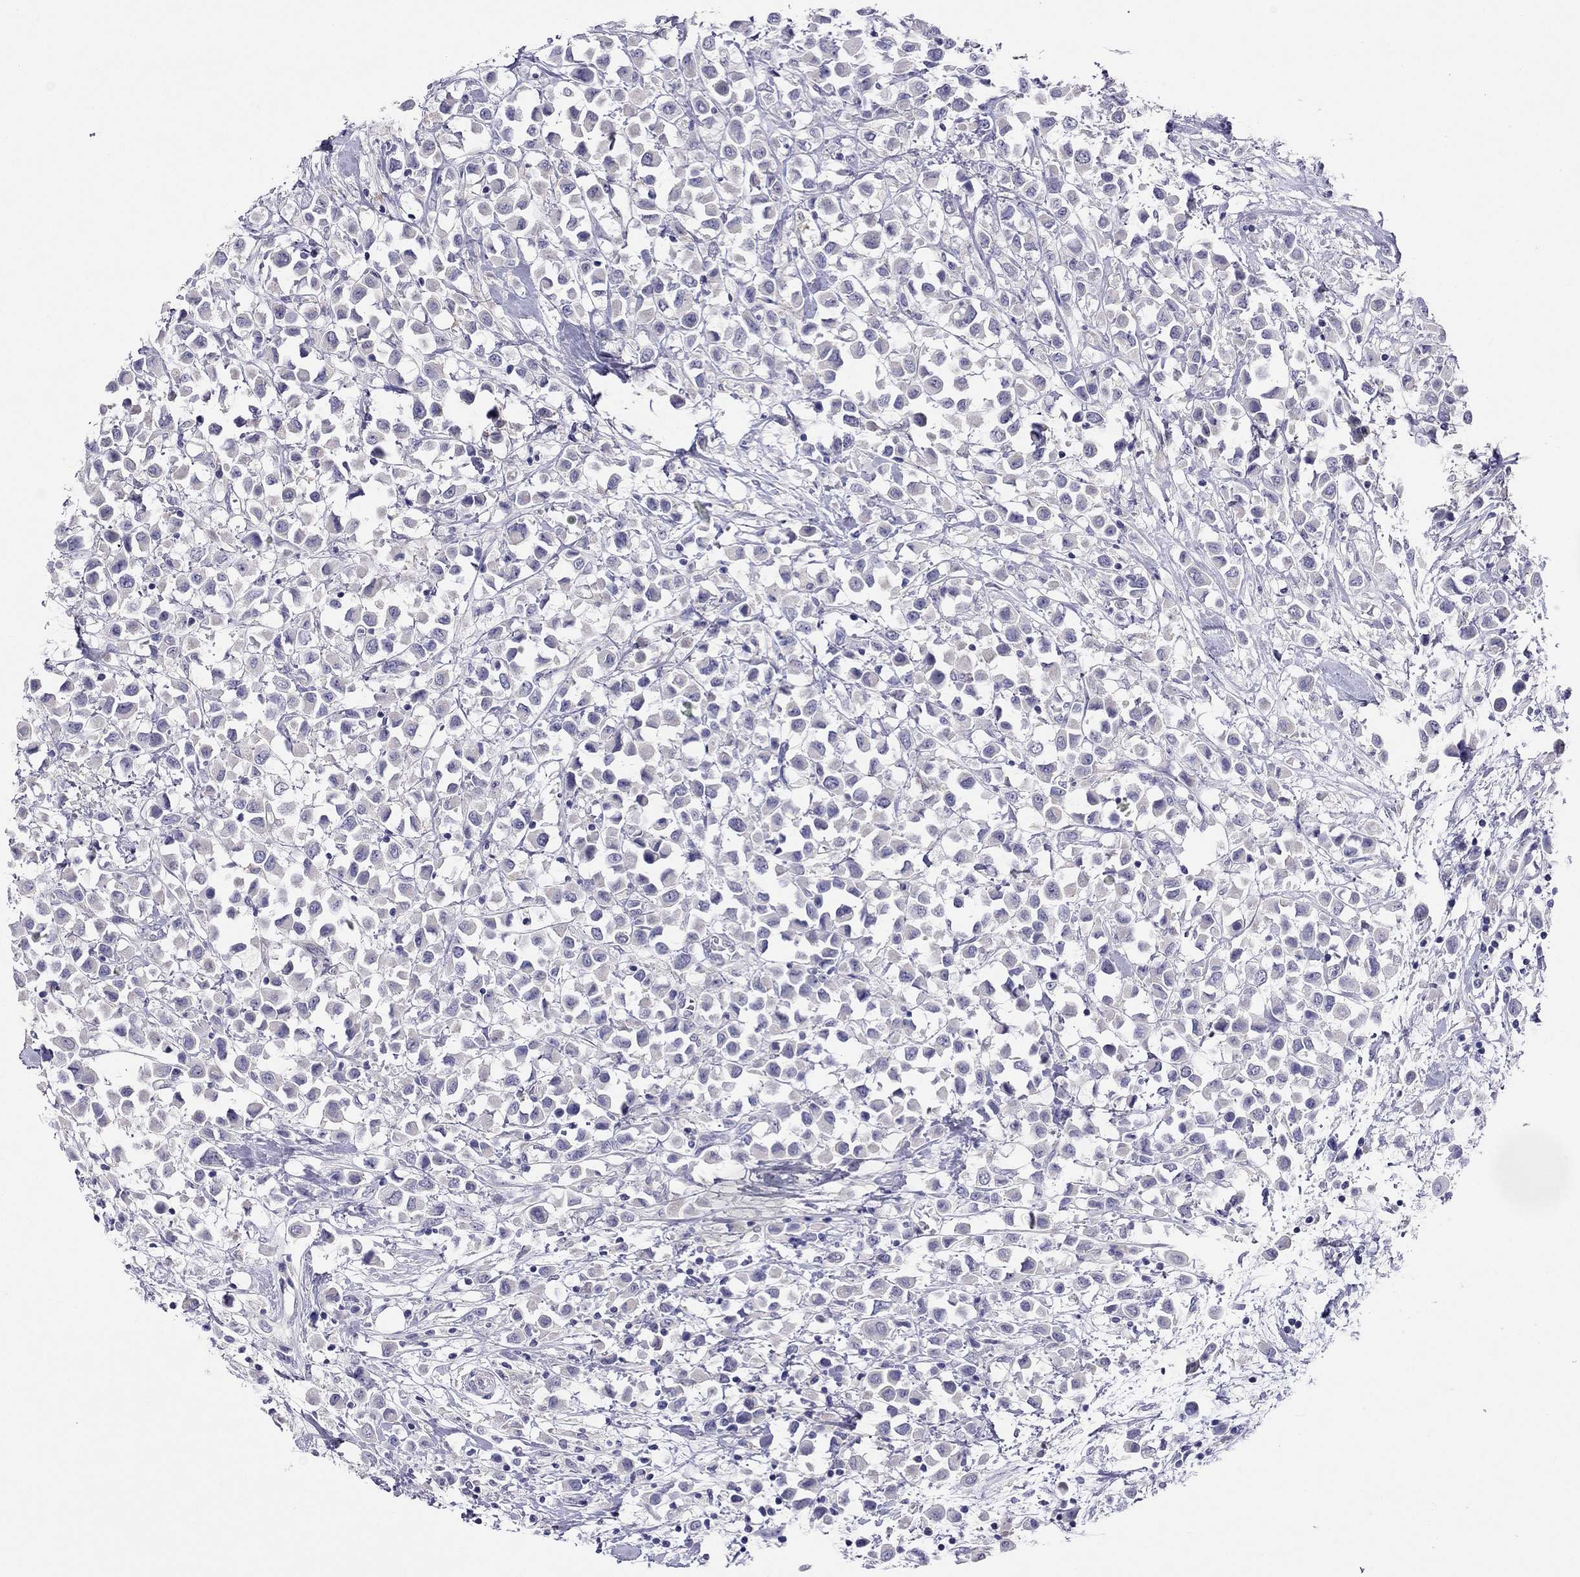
{"staining": {"intensity": "negative", "quantity": "none", "location": "none"}, "tissue": "breast cancer", "cell_type": "Tumor cells", "image_type": "cancer", "snomed": [{"axis": "morphology", "description": "Duct carcinoma"}, {"axis": "topography", "description": "Breast"}], "caption": "Human breast infiltrating ductal carcinoma stained for a protein using immunohistochemistry reveals no staining in tumor cells.", "gene": "CAPNS2", "patient": {"sex": "female", "age": 61}}